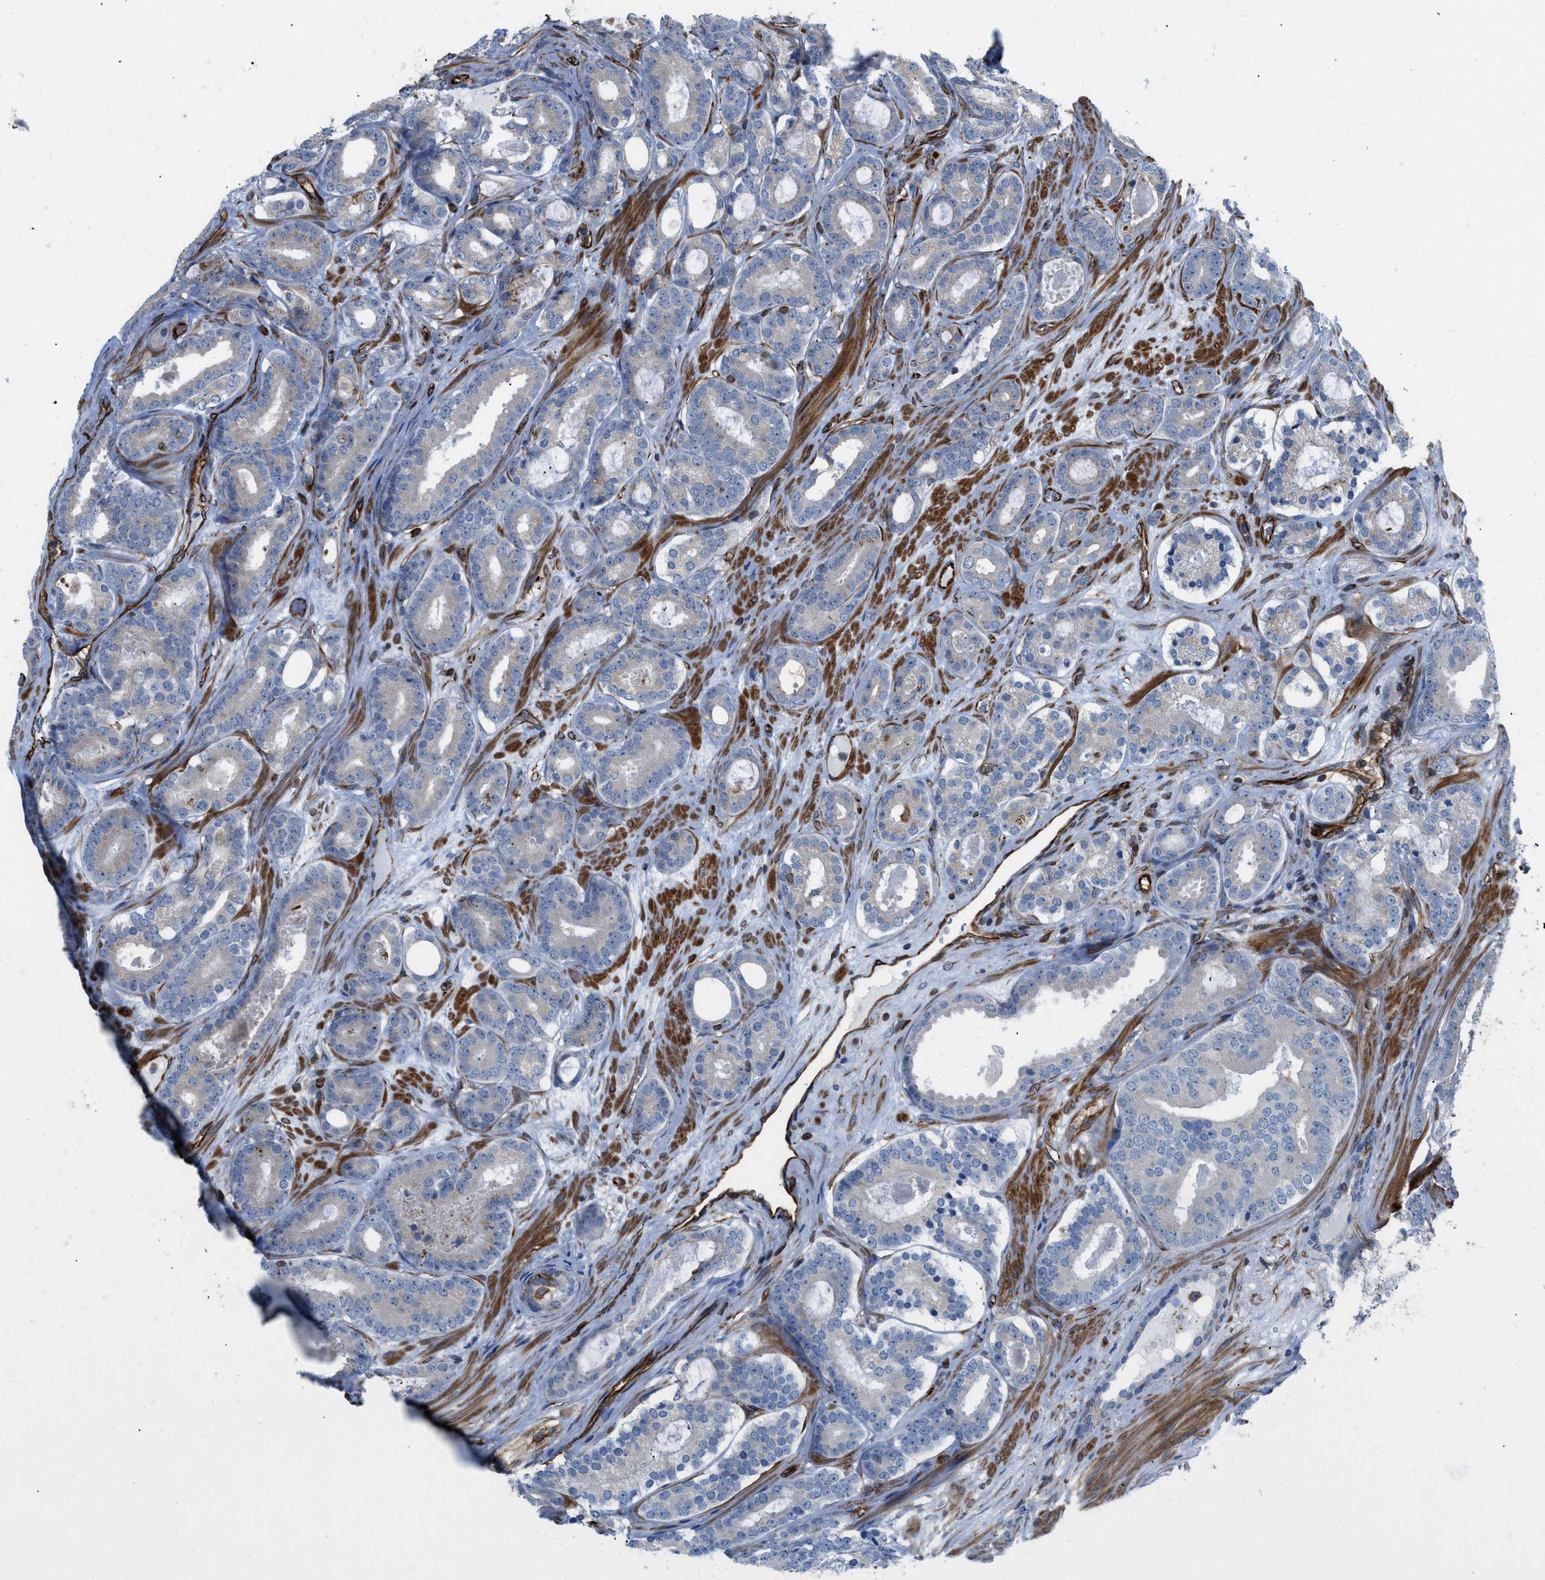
{"staining": {"intensity": "weak", "quantity": "<25%", "location": "cytoplasmic/membranous"}, "tissue": "prostate cancer", "cell_type": "Tumor cells", "image_type": "cancer", "snomed": [{"axis": "morphology", "description": "Adenocarcinoma, High grade"}, {"axis": "topography", "description": "Prostate"}], "caption": "High-grade adenocarcinoma (prostate) was stained to show a protein in brown. There is no significant expression in tumor cells.", "gene": "PTPRE", "patient": {"sex": "male", "age": 60}}